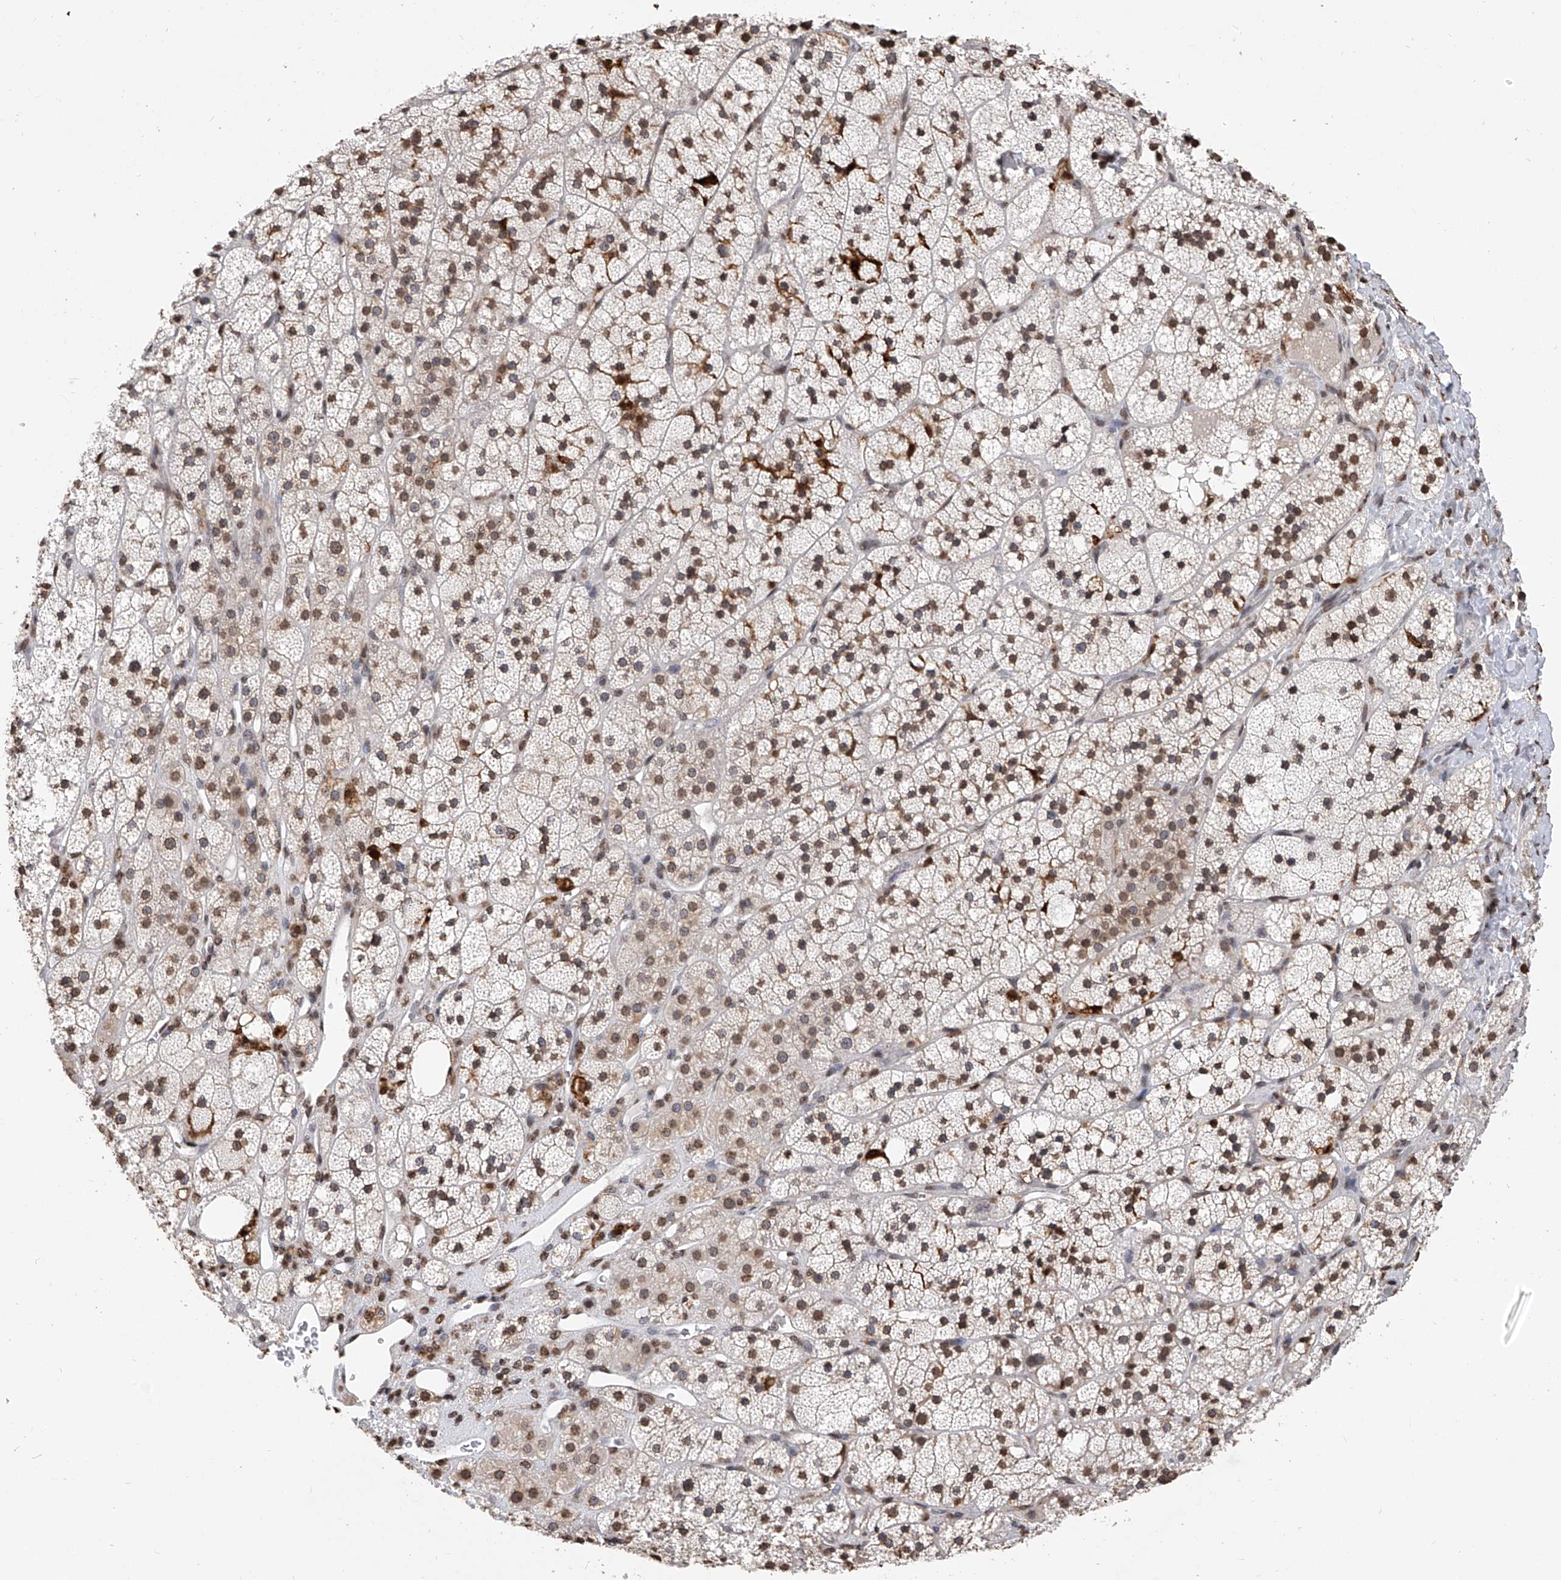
{"staining": {"intensity": "moderate", "quantity": "25%-75%", "location": "nuclear"}, "tissue": "adrenal gland", "cell_type": "Glandular cells", "image_type": "normal", "snomed": [{"axis": "morphology", "description": "Normal tissue, NOS"}, {"axis": "topography", "description": "Adrenal gland"}], "caption": "The image reveals immunohistochemical staining of normal adrenal gland. There is moderate nuclear positivity is appreciated in approximately 25%-75% of glandular cells. The staining is performed using DAB (3,3'-diaminobenzidine) brown chromogen to label protein expression. The nuclei are counter-stained blue using hematoxylin.", "gene": "CFAP410", "patient": {"sex": "male", "age": 61}}